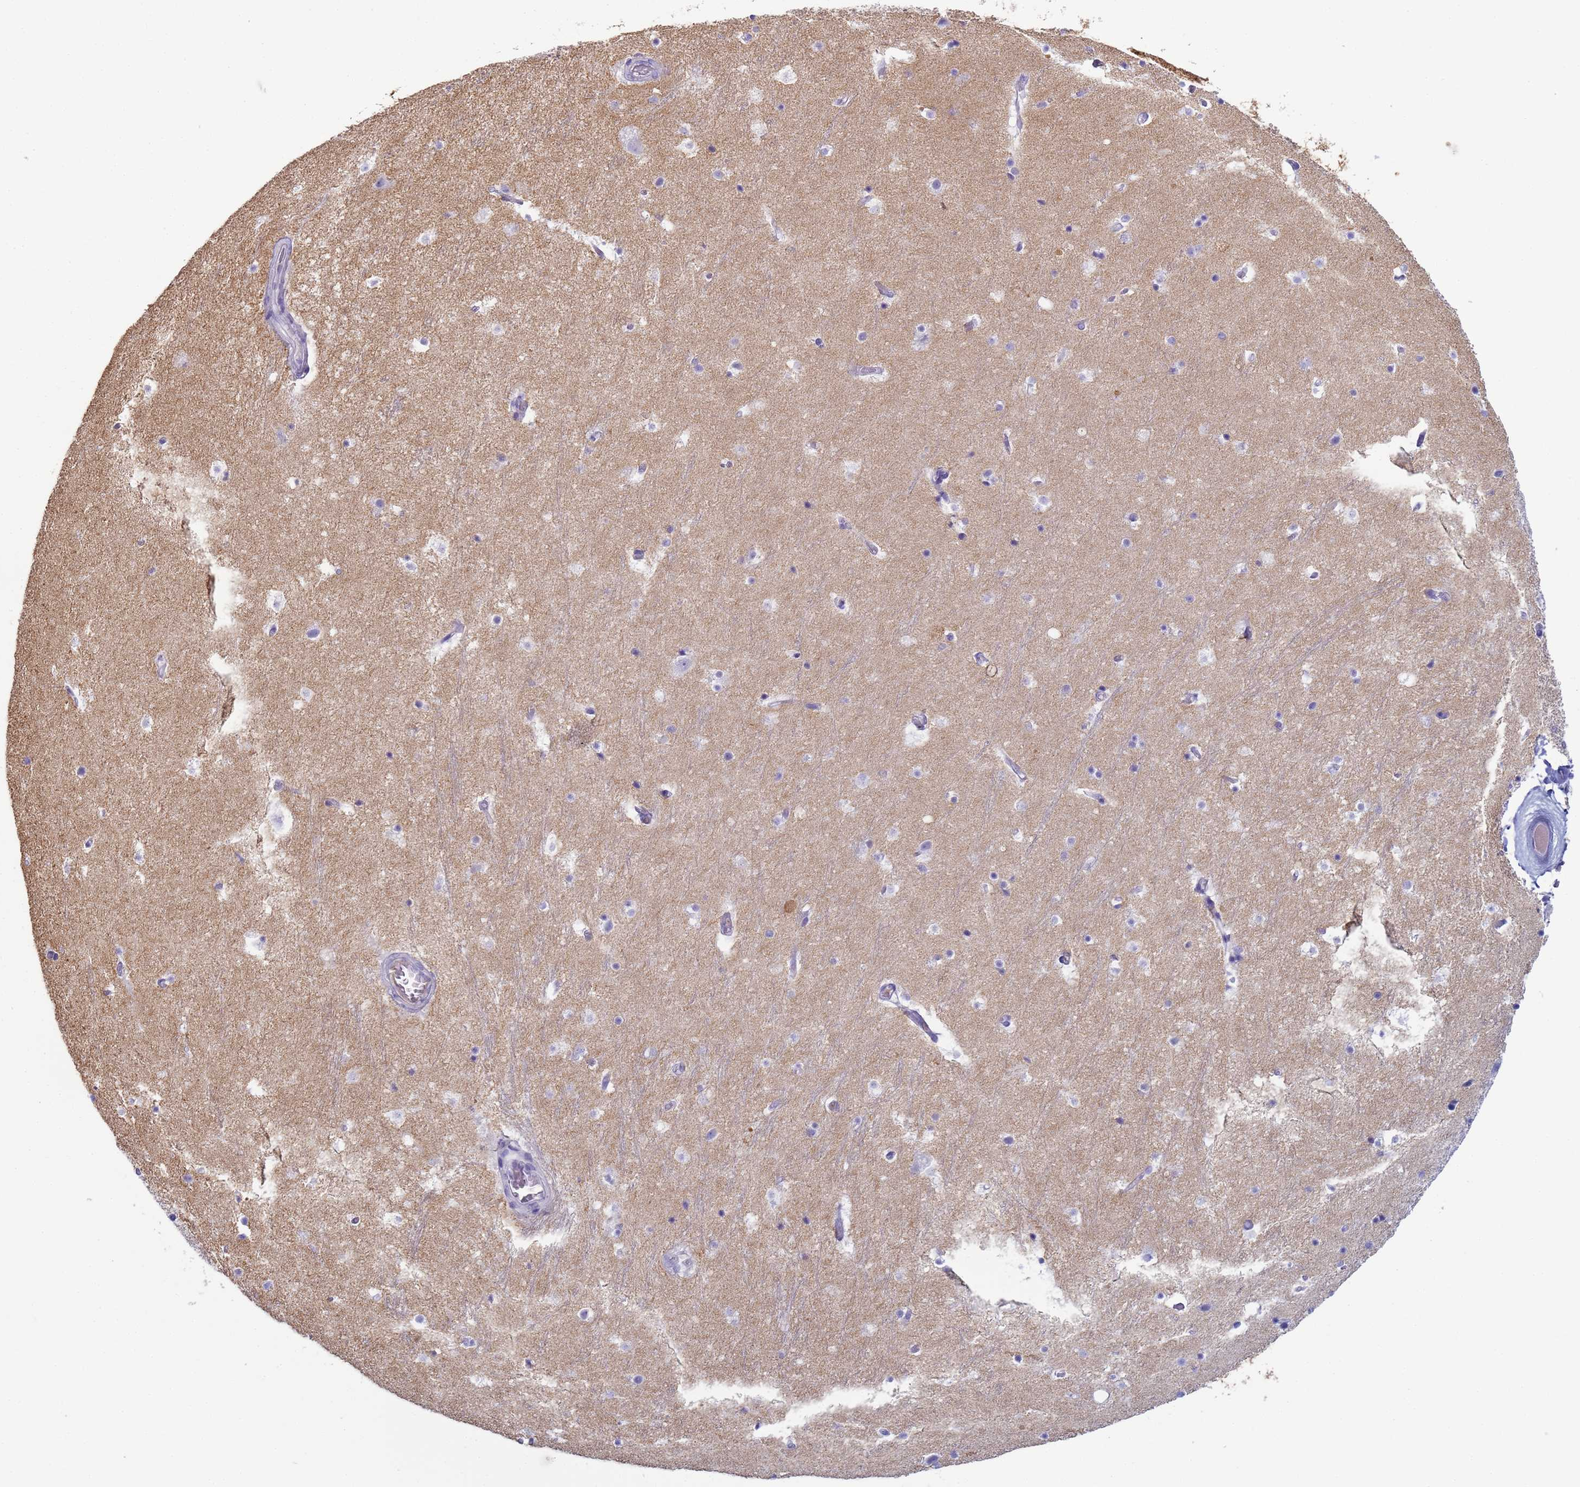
{"staining": {"intensity": "negative", "quantity": "none", "location": "none"}, "tissue": "hippocampus", "cell_type": "Glial cells", "image_type": "normal", "snomed": [{"axis": "morphology", "description": "Normal tissue, NOS"}, {"axis": "topography", "description": "Hippocampus"}], "caption": "IHC photomicrograph of benign hippocampus: hippocampus stained with DAB (3,3'-diaminobenzidine) shows no significant protein positivity in glial cells. The staining is performed using DAB brown chromogen with nuclei counter-stained in using hematoxylin.", "gene": "CR1", "patient": {"sex": "female", "age": 52}}